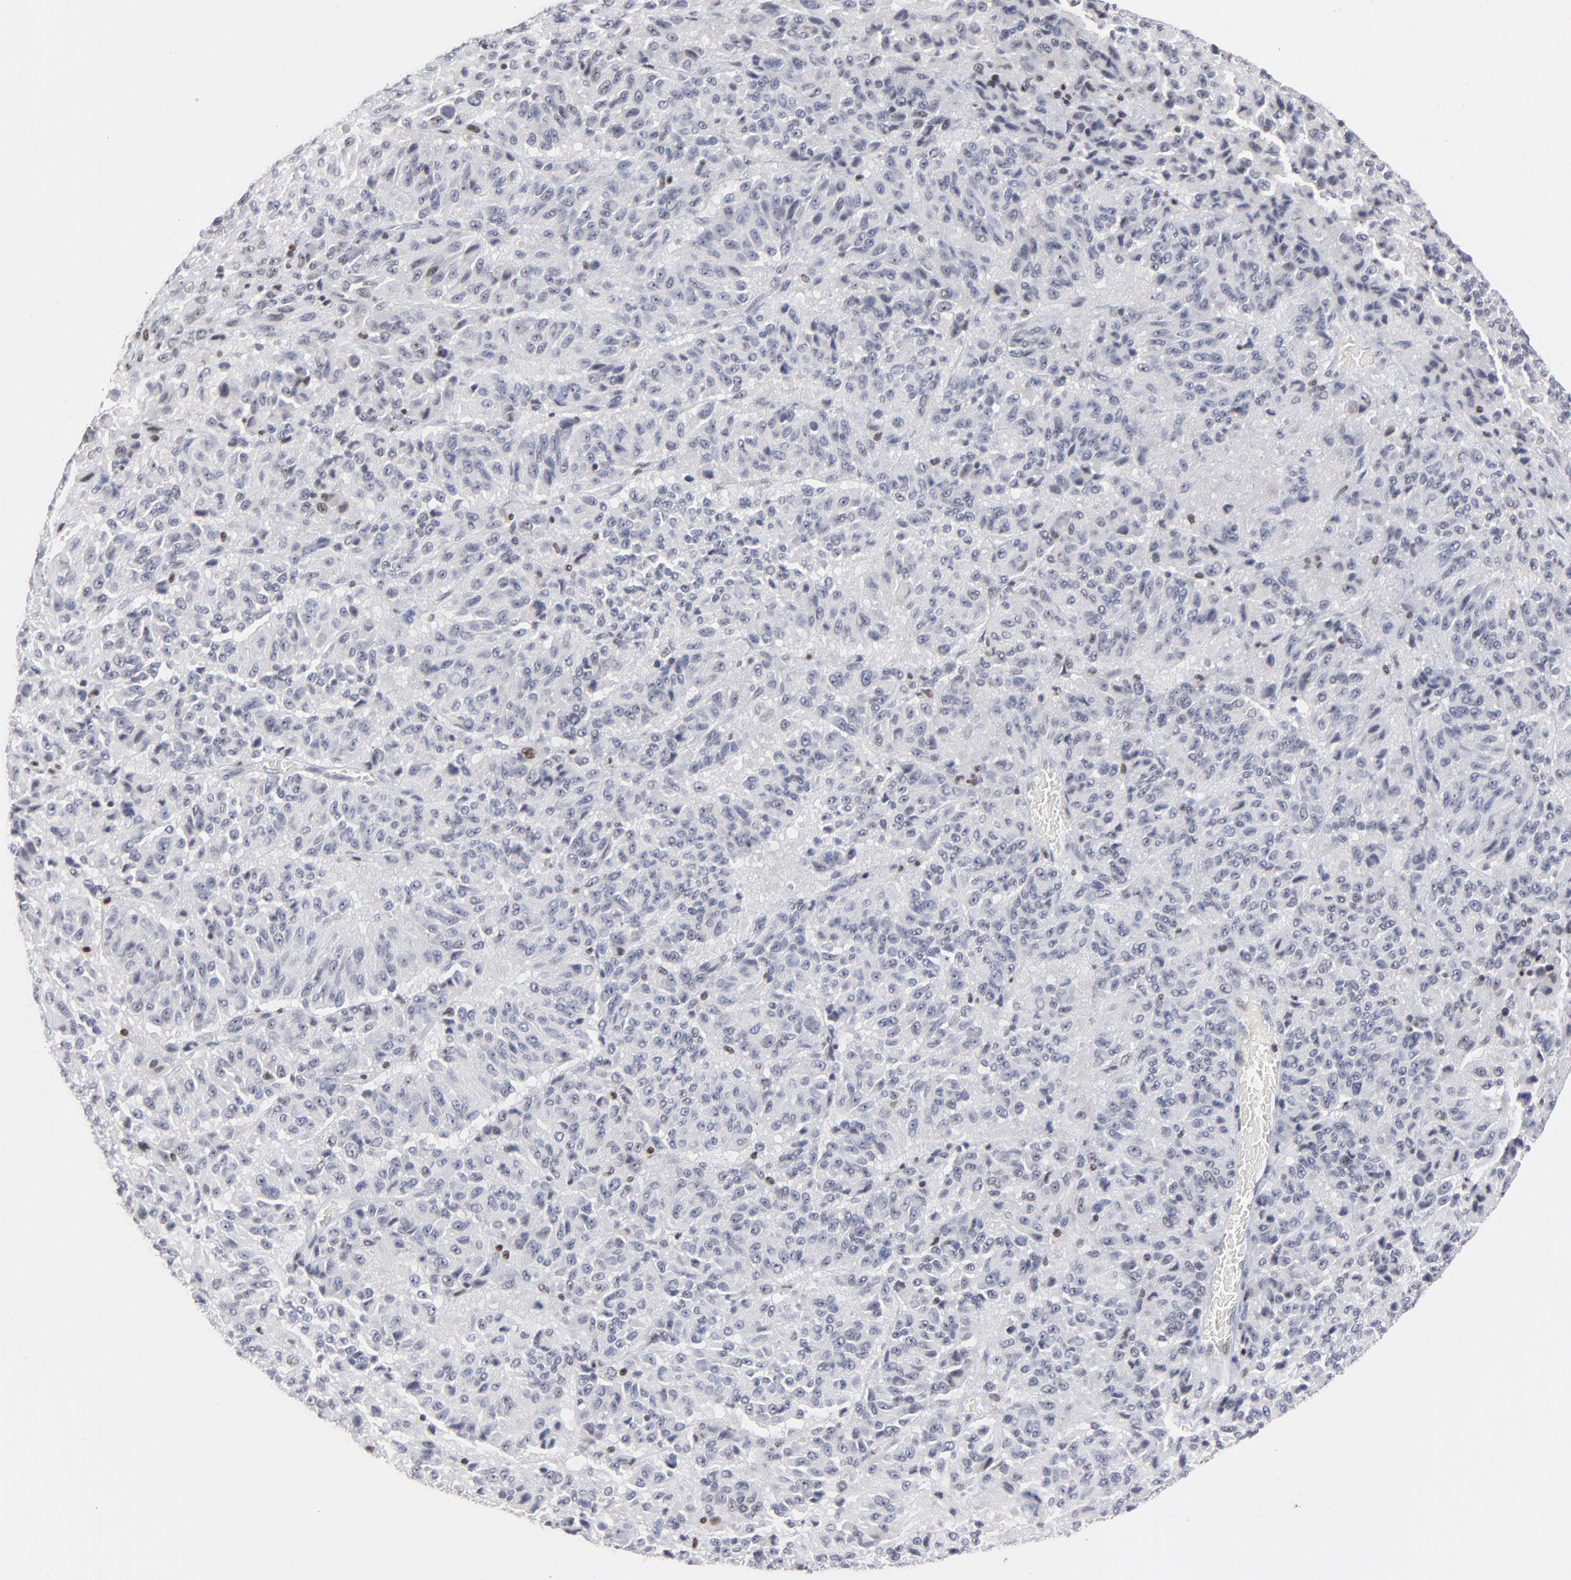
{"staining": {"intensity": "negative", "quantity": "none", "location": "none"}, "tissue": "melanoma", "cell_type": "Tumor cells", "image_type": "cancer", "snomed": [{"axis": "morphology", "description": "Malignant melanoma, Metastatic site"}, {"axis": "topography", "description": "Lung"}], "caption": "This micrograph is of malignant melanoma (metastatic site) stained with IHC to label a protein in brown with the nuclei are counter-stained blue. There is no positivity in tumor cells.", "gene": "MAX", "patient": {"sex": "male", "age": 64}}